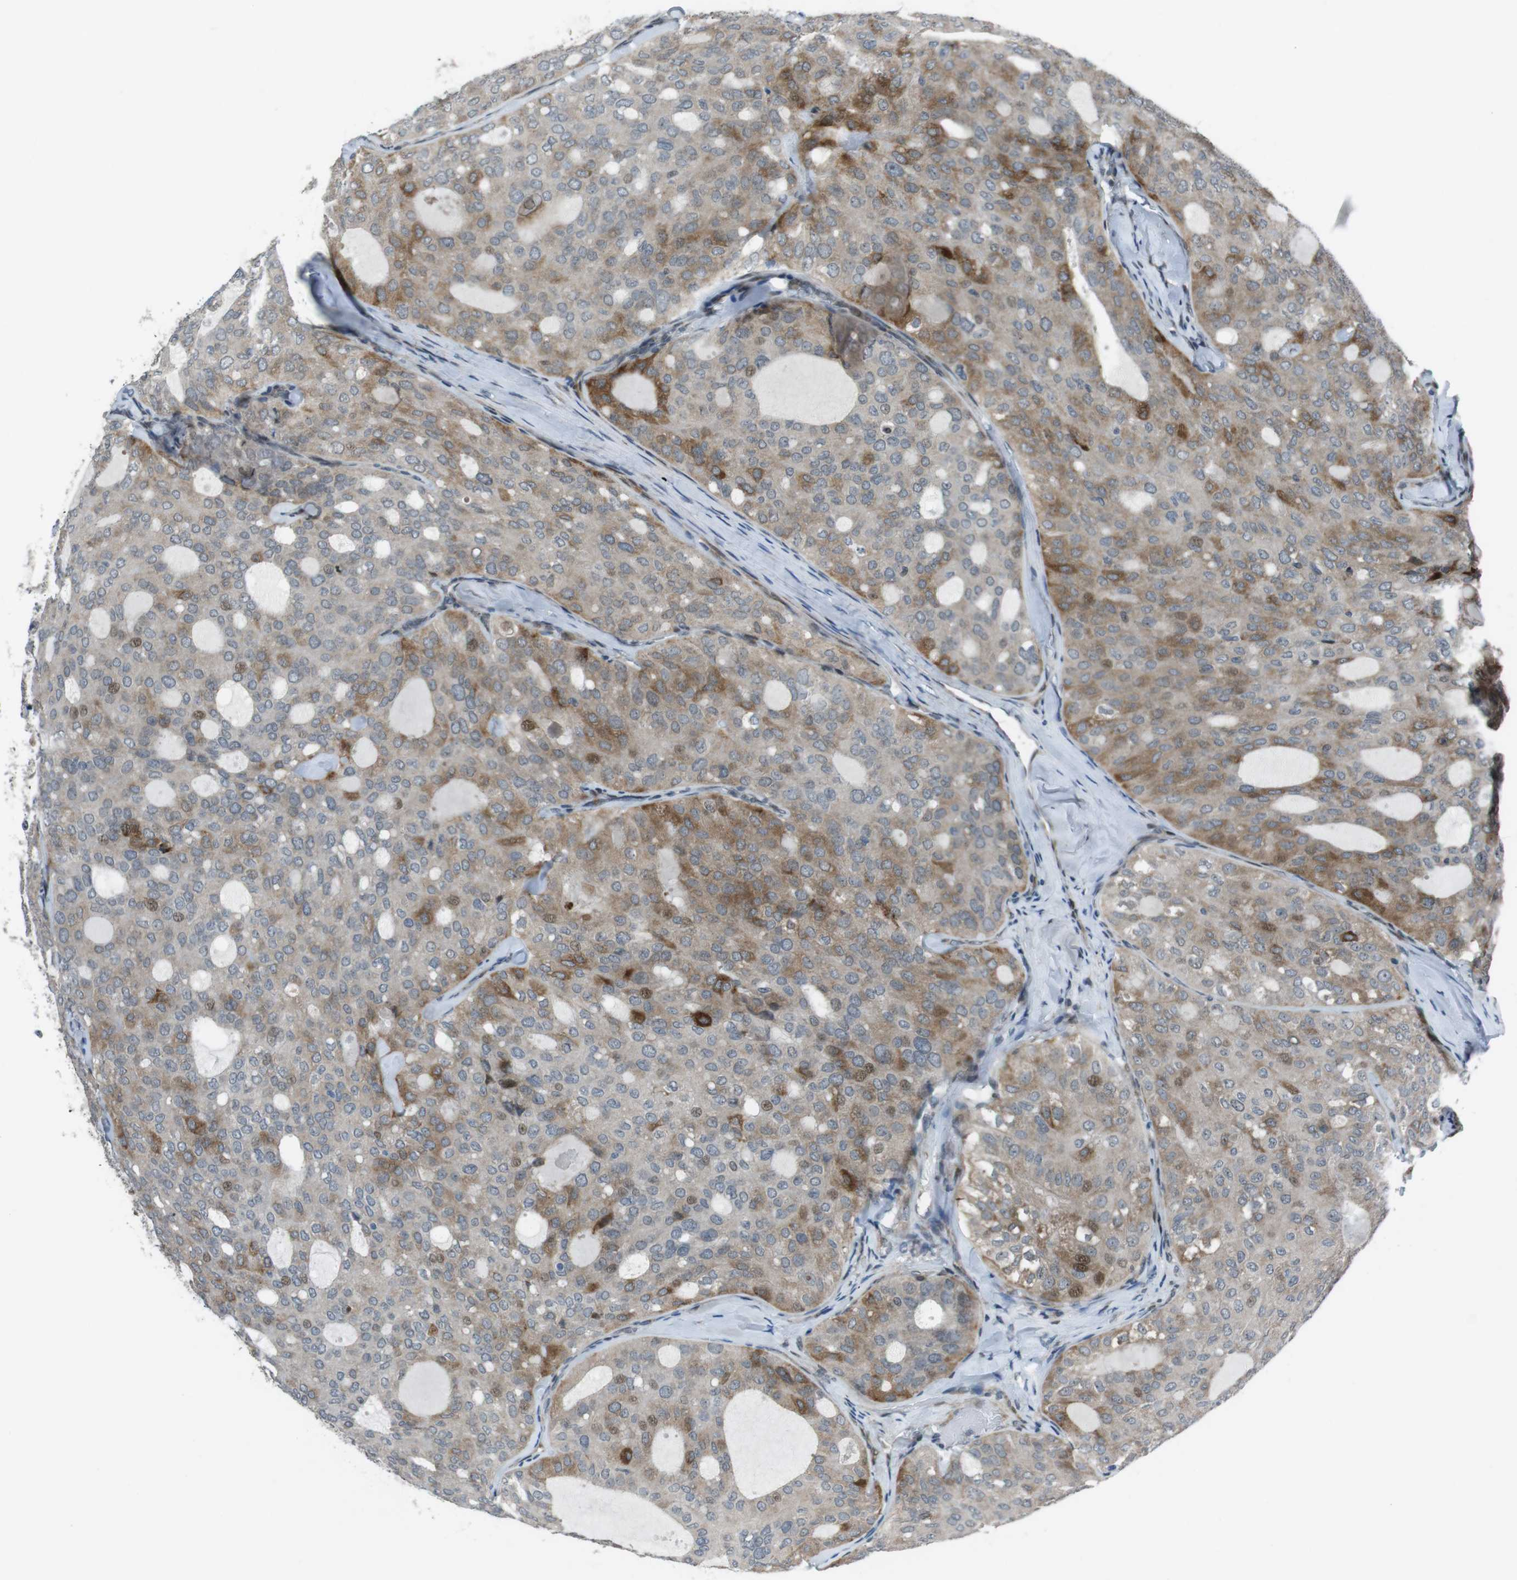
{"staining": {"intensity": "moderate", "quantity": "25%-75%", "location": "cytoplasmic/membranous,nuclear"}, "tissue": "thyroid cancer", "cell_type": "Tumor cells", "image_type": "cancer", "snomed": [{"axis": "morphology", "description": "Follicular adenoma carcinoma, NOS"}, {"axis": "topography", "description": "Thyroid gland"}], "caption": "Moderate cytoplasmic/membranous and nuclear protein positivity is appreciated in approximately 25%-75% of tumor cells in thyroid cancer (follicular adenoma carcinoma). (DAB = brown stain, brightfield microscopy at high magnification).", "gene": "PBRM1", "patient": {"sex": "male", "age": 75}}